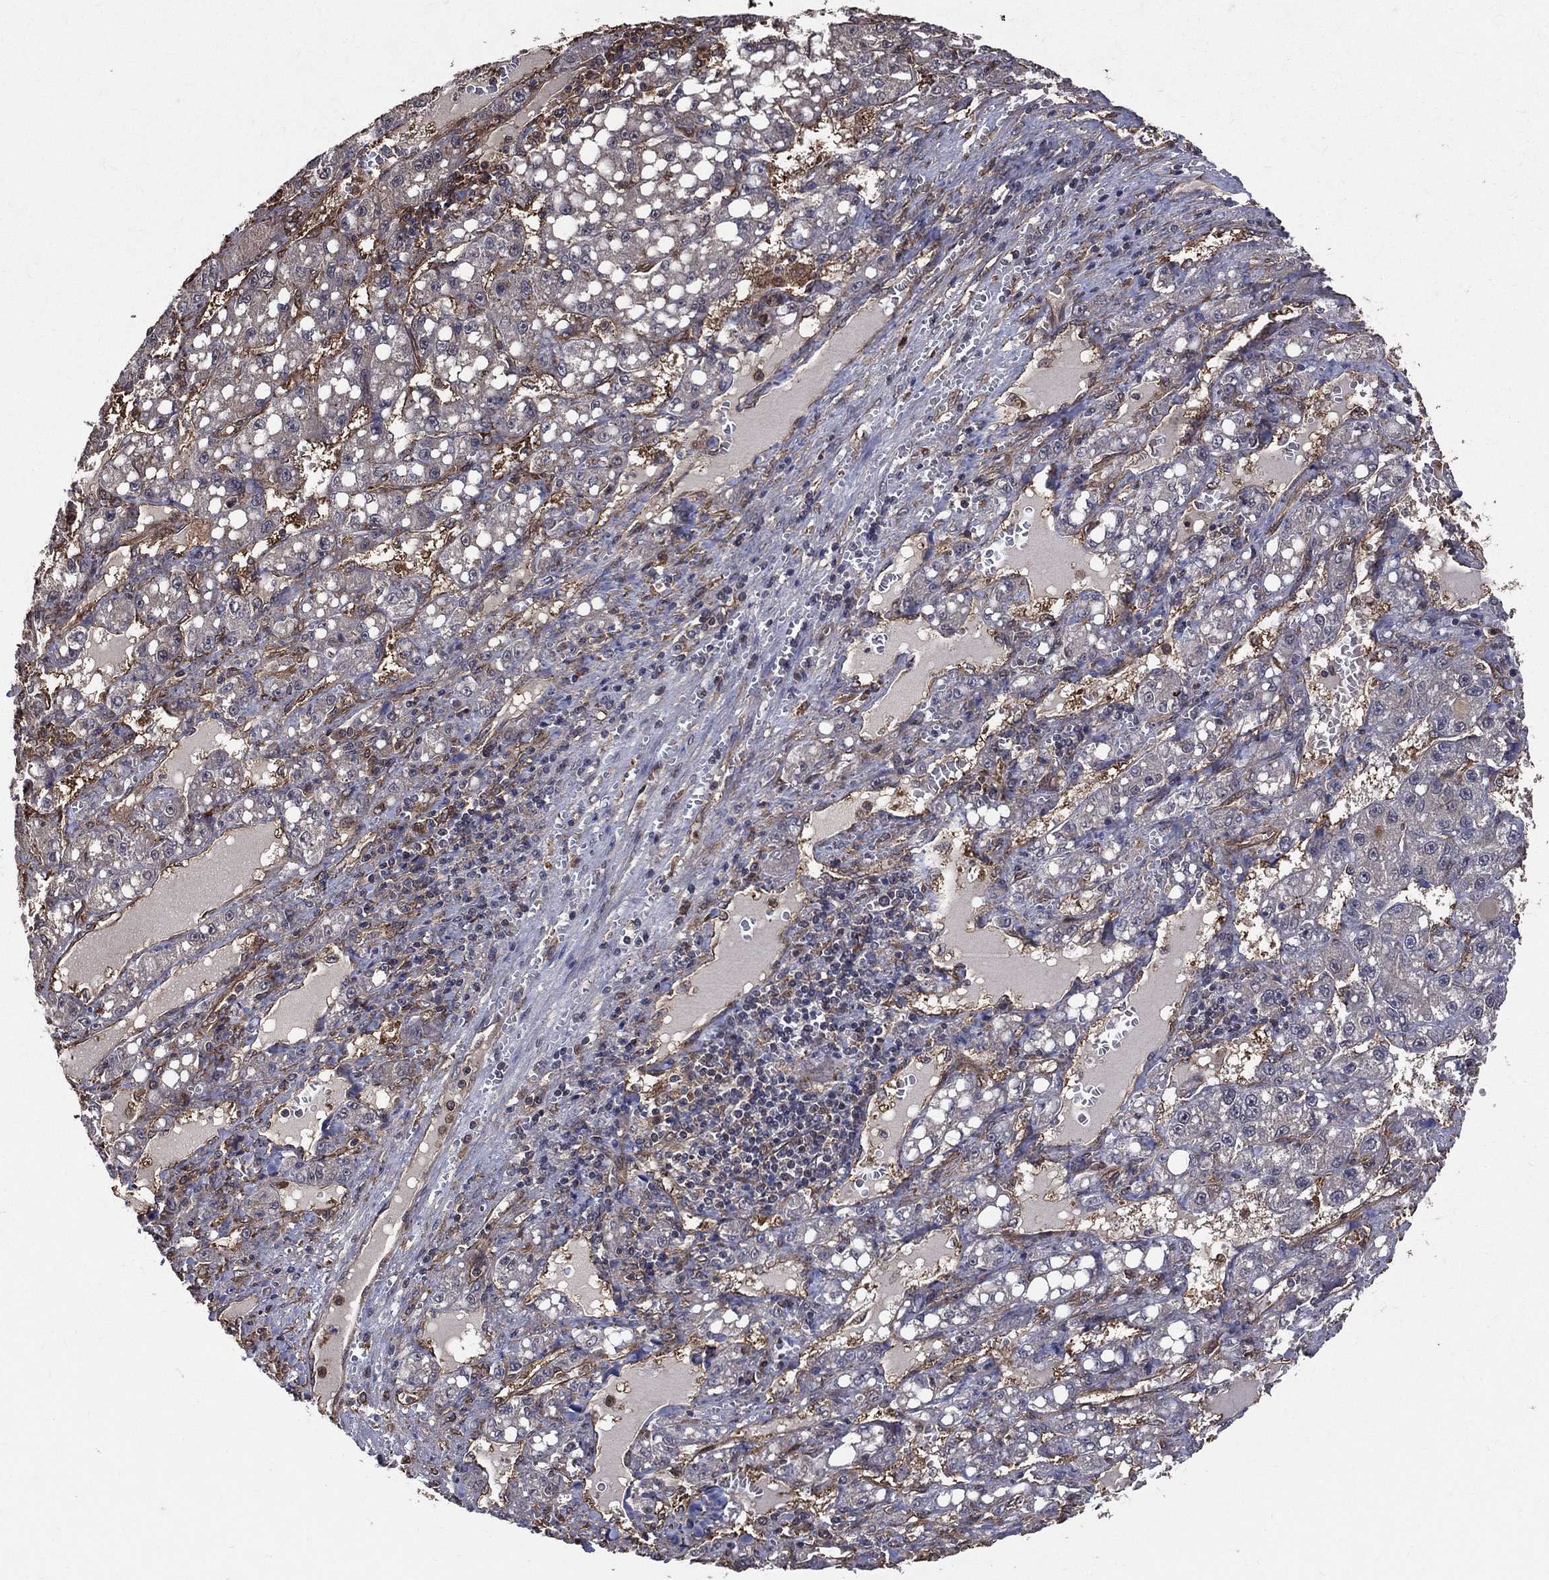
{"staining": {"intensity": "negative", "quantity": "none", "location": "none"}, "tissue": "liver cancer", "cell_type": "Tumor cells", "image_type": "cancer", "snomed": [{"axis": "morphology", "description": "Carcinoma, Hepatocellular, NOS"}, {"axis": "topography", "description": "Liver"}], "caption": "Immunohistochemical staining of human liver cancer reveals no significant staining in tumor cells.", "gene": "DPYSL2", "patient": {"sex": "female", "age": 65}}